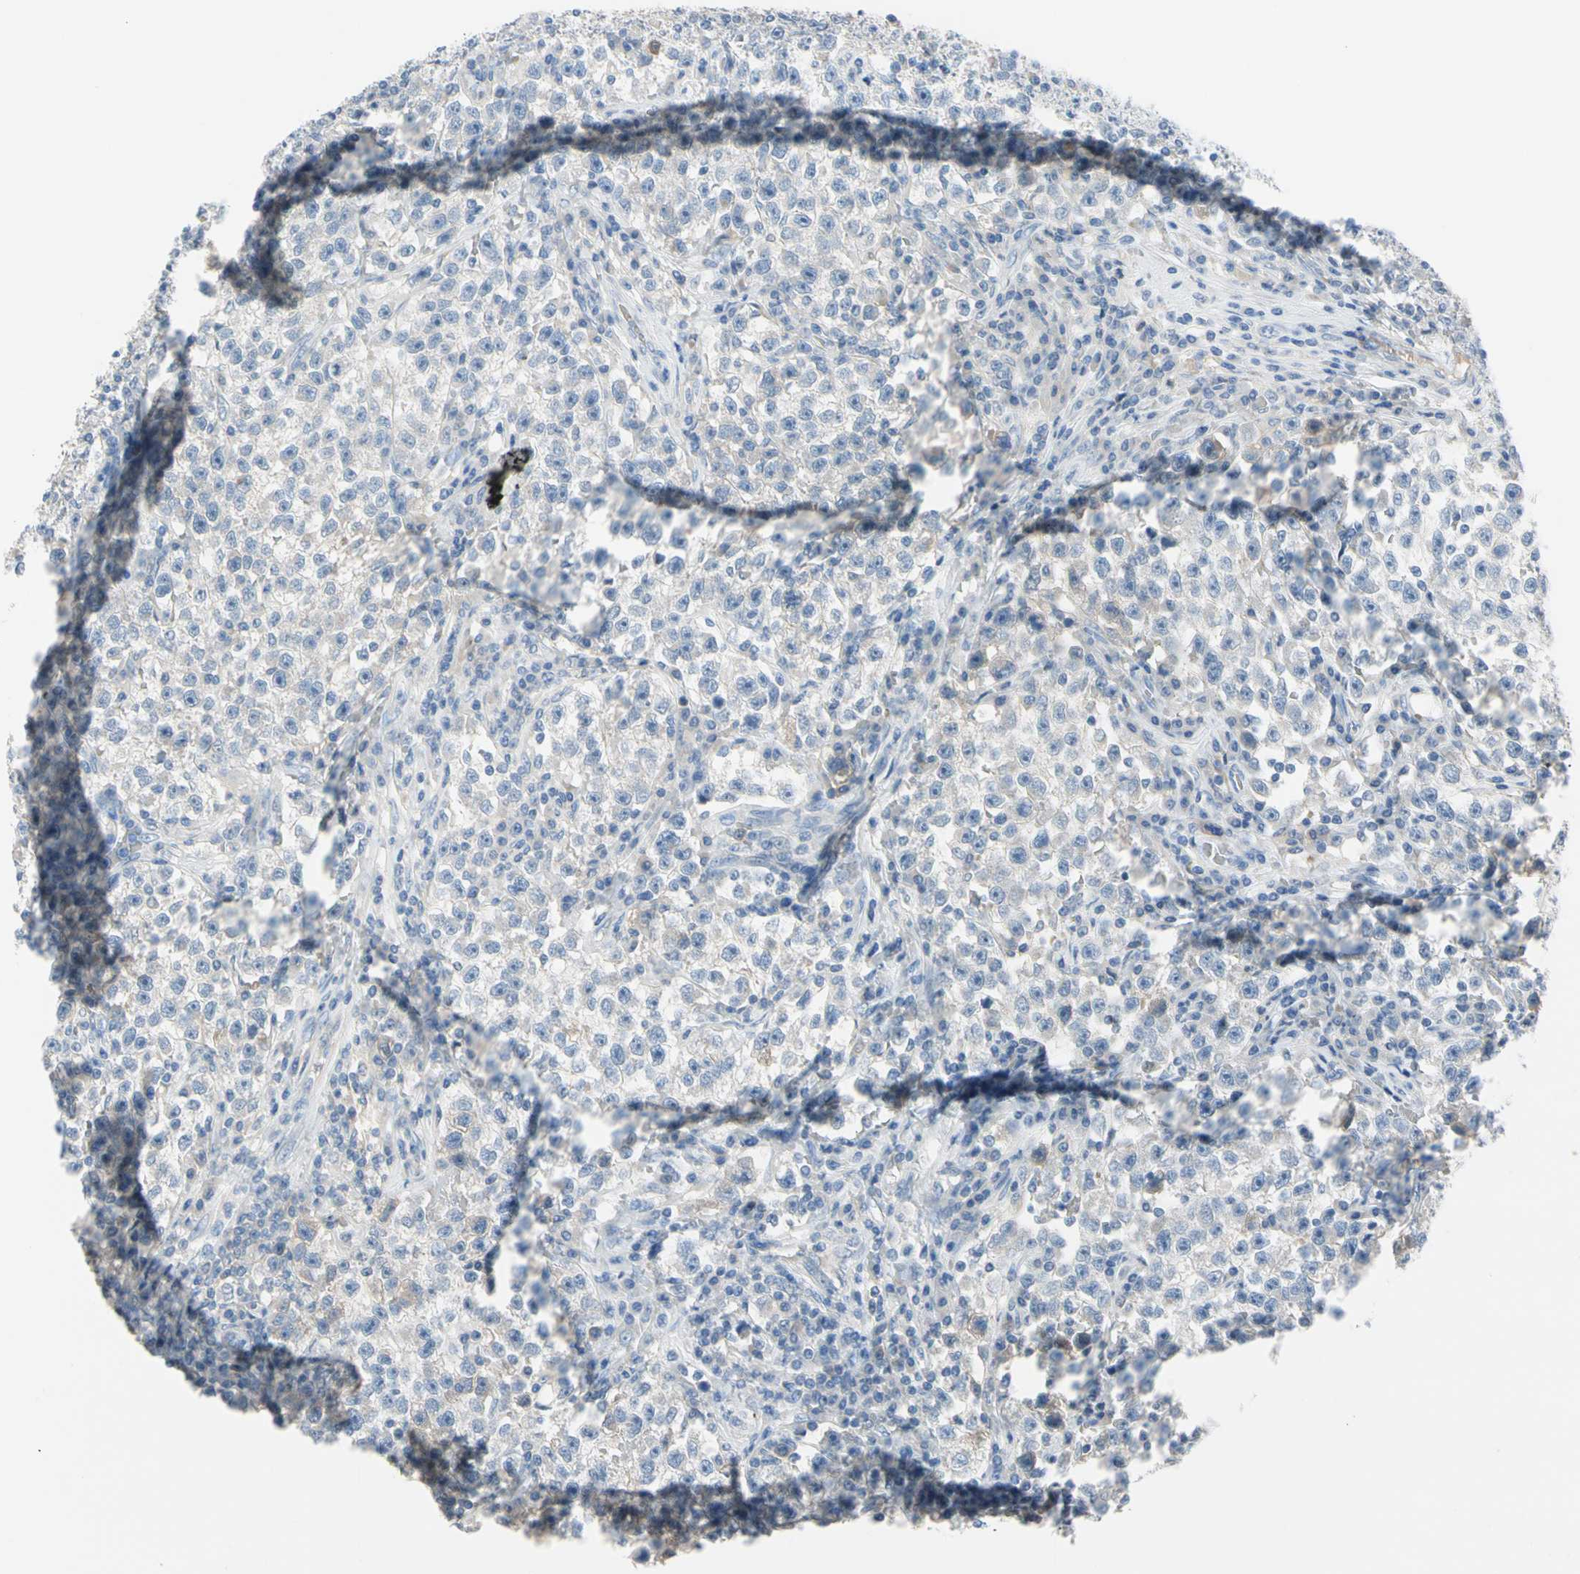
{"staining": {"intensity": "negative", "quantity": "none", "location": "none"}, "tissue": "testis cancer", "cell_type": "Tumor cells", "image_type": "cancer", "snomed": [{"axis": "morphology", "description": "Seminoma, NOS"}, {"axis": "topography", "description": "Testis"}], "caption": "IHC of testis cancer shows no positivity in tumor cells.", "gene": "MARK1", "patient": {"sex": "male", "age": 22}}